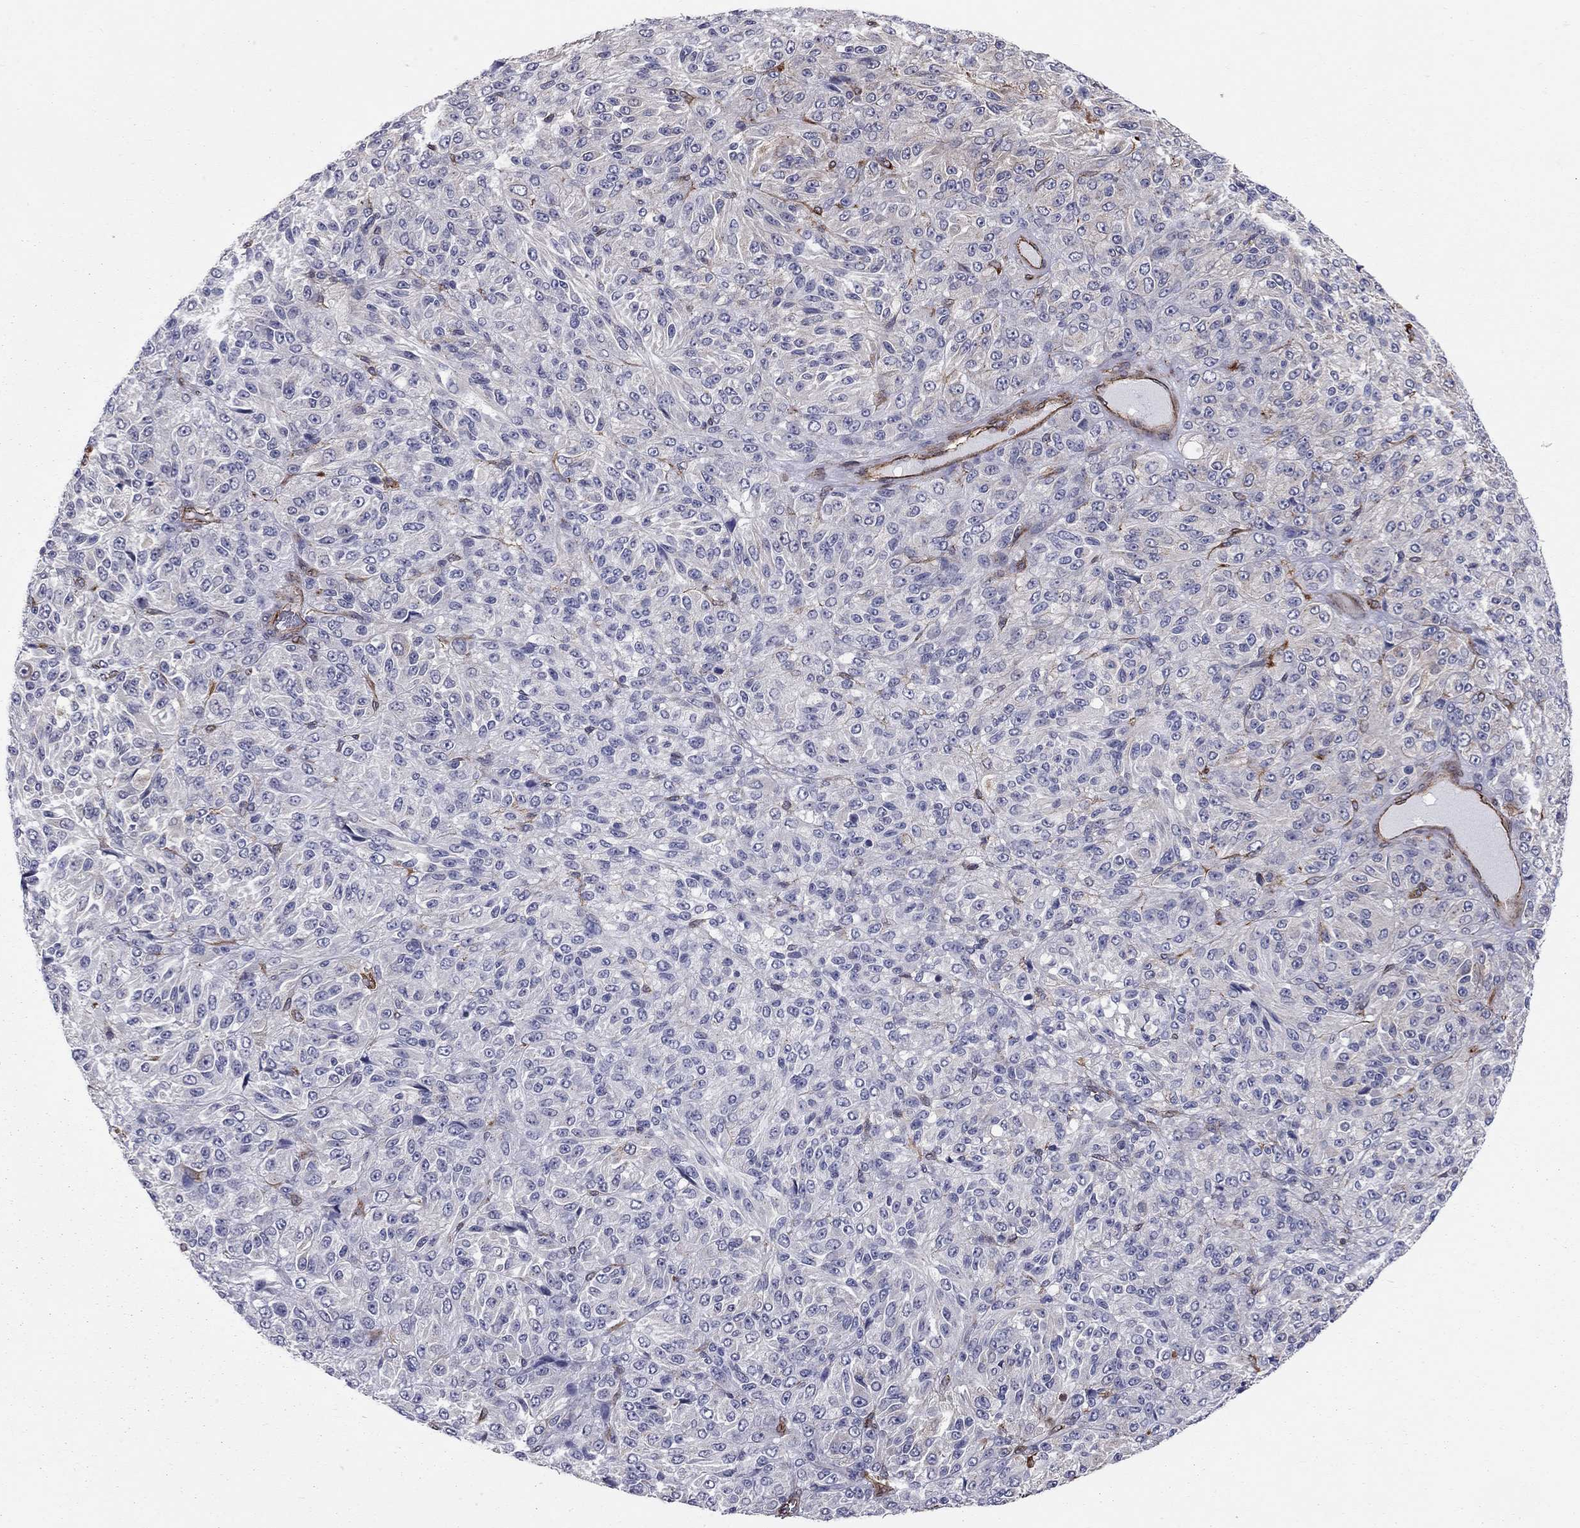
{"staining": {"intensity": "negative", "quantity": "none", "location": "none"}, "tissue": "melanoma", "cell_type": "Tumor cells", "image_type": "cancer", "snomed": [{"axis": "morphology", "description": "Malignant melanoma, Metastatic site"}, {"axis": "topography", "description": "Brain"}], "caption": "DAB (3,3'-diaminobenzidine) immunohistochemical staining of malignant melanoma (metastatic site) displays no significant positivity in tumor cells. The staining is performed using DAB brown chromogen with nuclei counter-stained in using hematoxylin.", "gene": "BICDL2", "patient": {"sex": "female", "age": 56}}